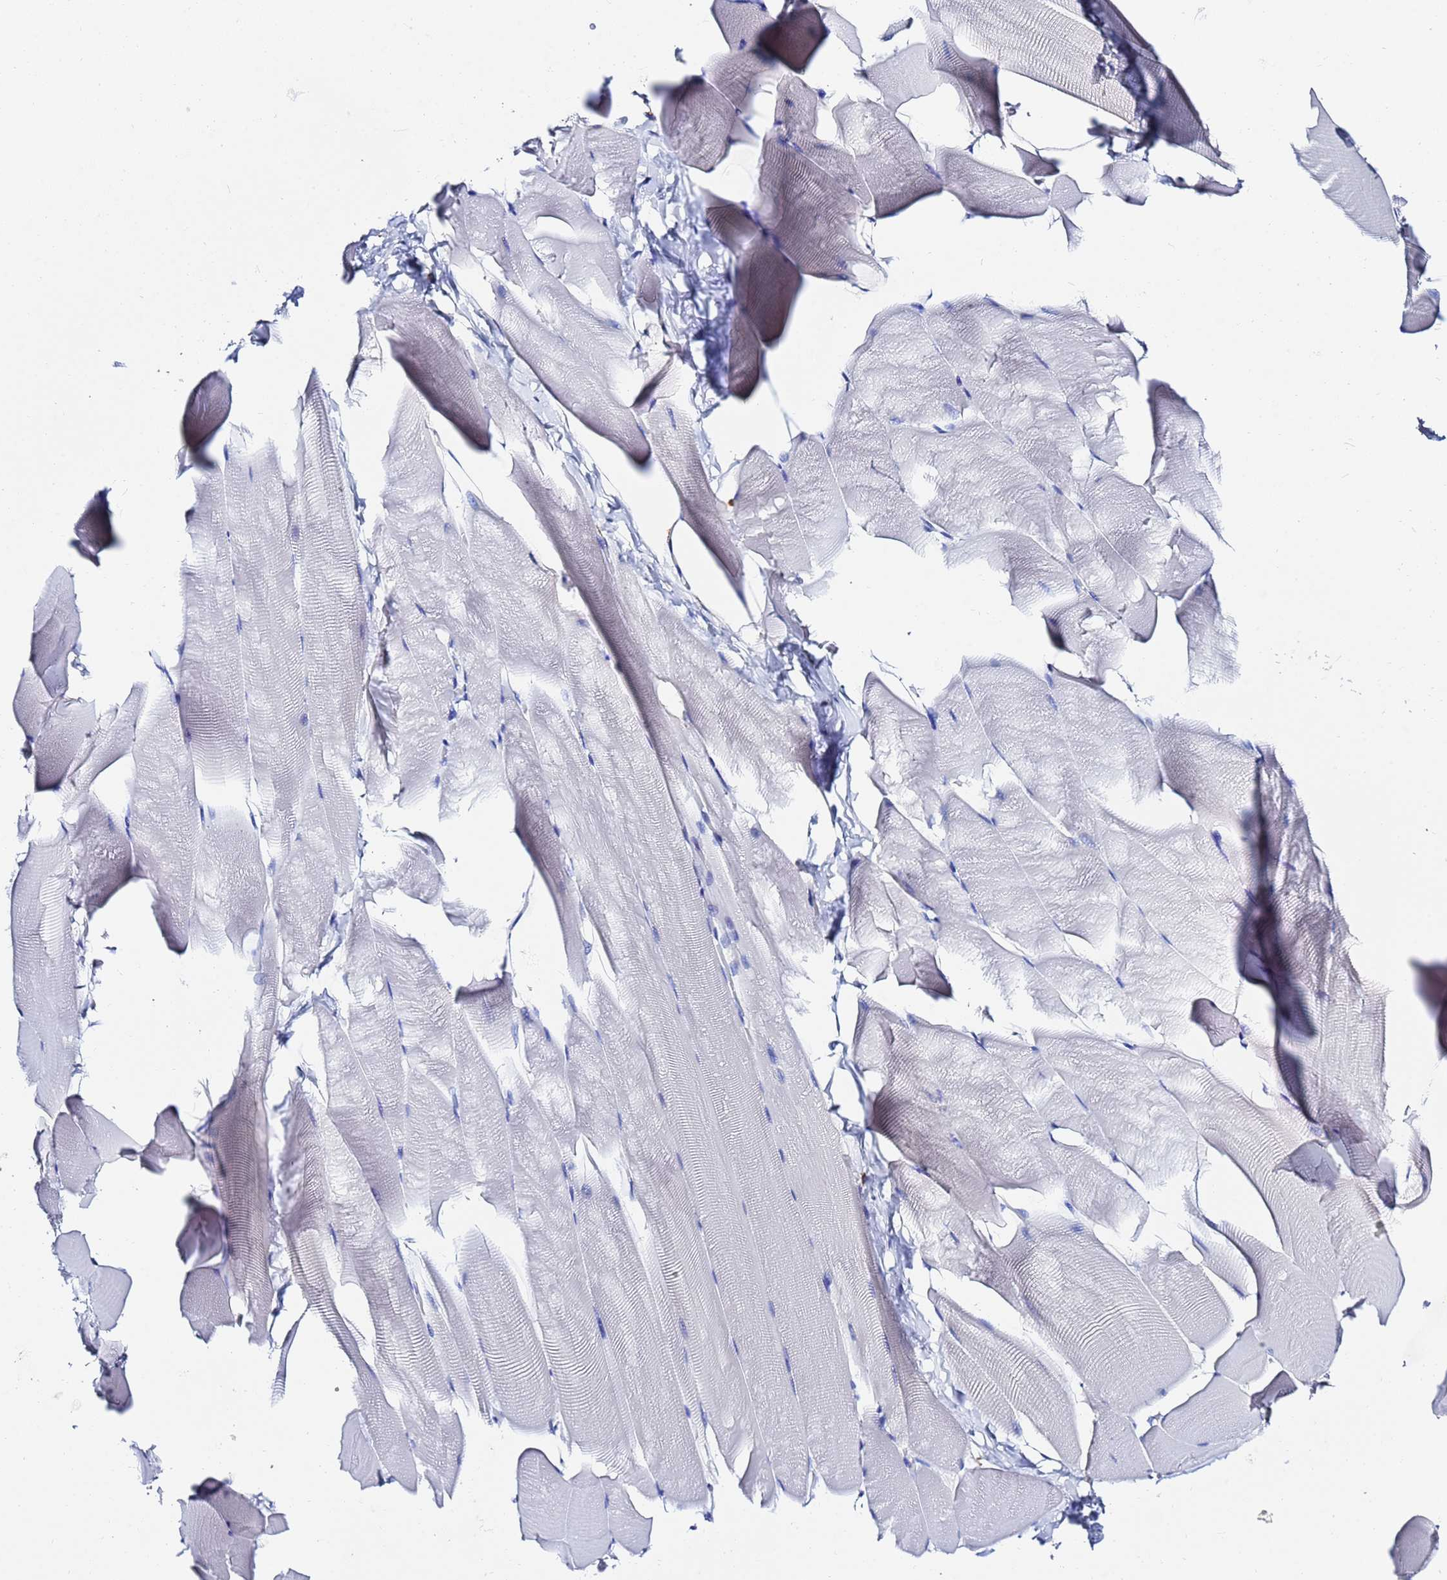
{"staining": {"intensity": "negative", "quantity": "none", "location": "none"}, "tissue": "skeletal muscle", "cell_type": "Myocytes", "image_type": "normal", "snomed": [{"axis": "morphology", "description": "Normal tissue, NOS"}, {"axis": "topography", "description": "Skeletal muscle"}], "caption": "DAB immunohistochemical staining of benign human skeletal muscle demonstrates no significant positivity in myocytes.", "gene": "AQP12A", "patient": {"sex": "male", "age": 25}}